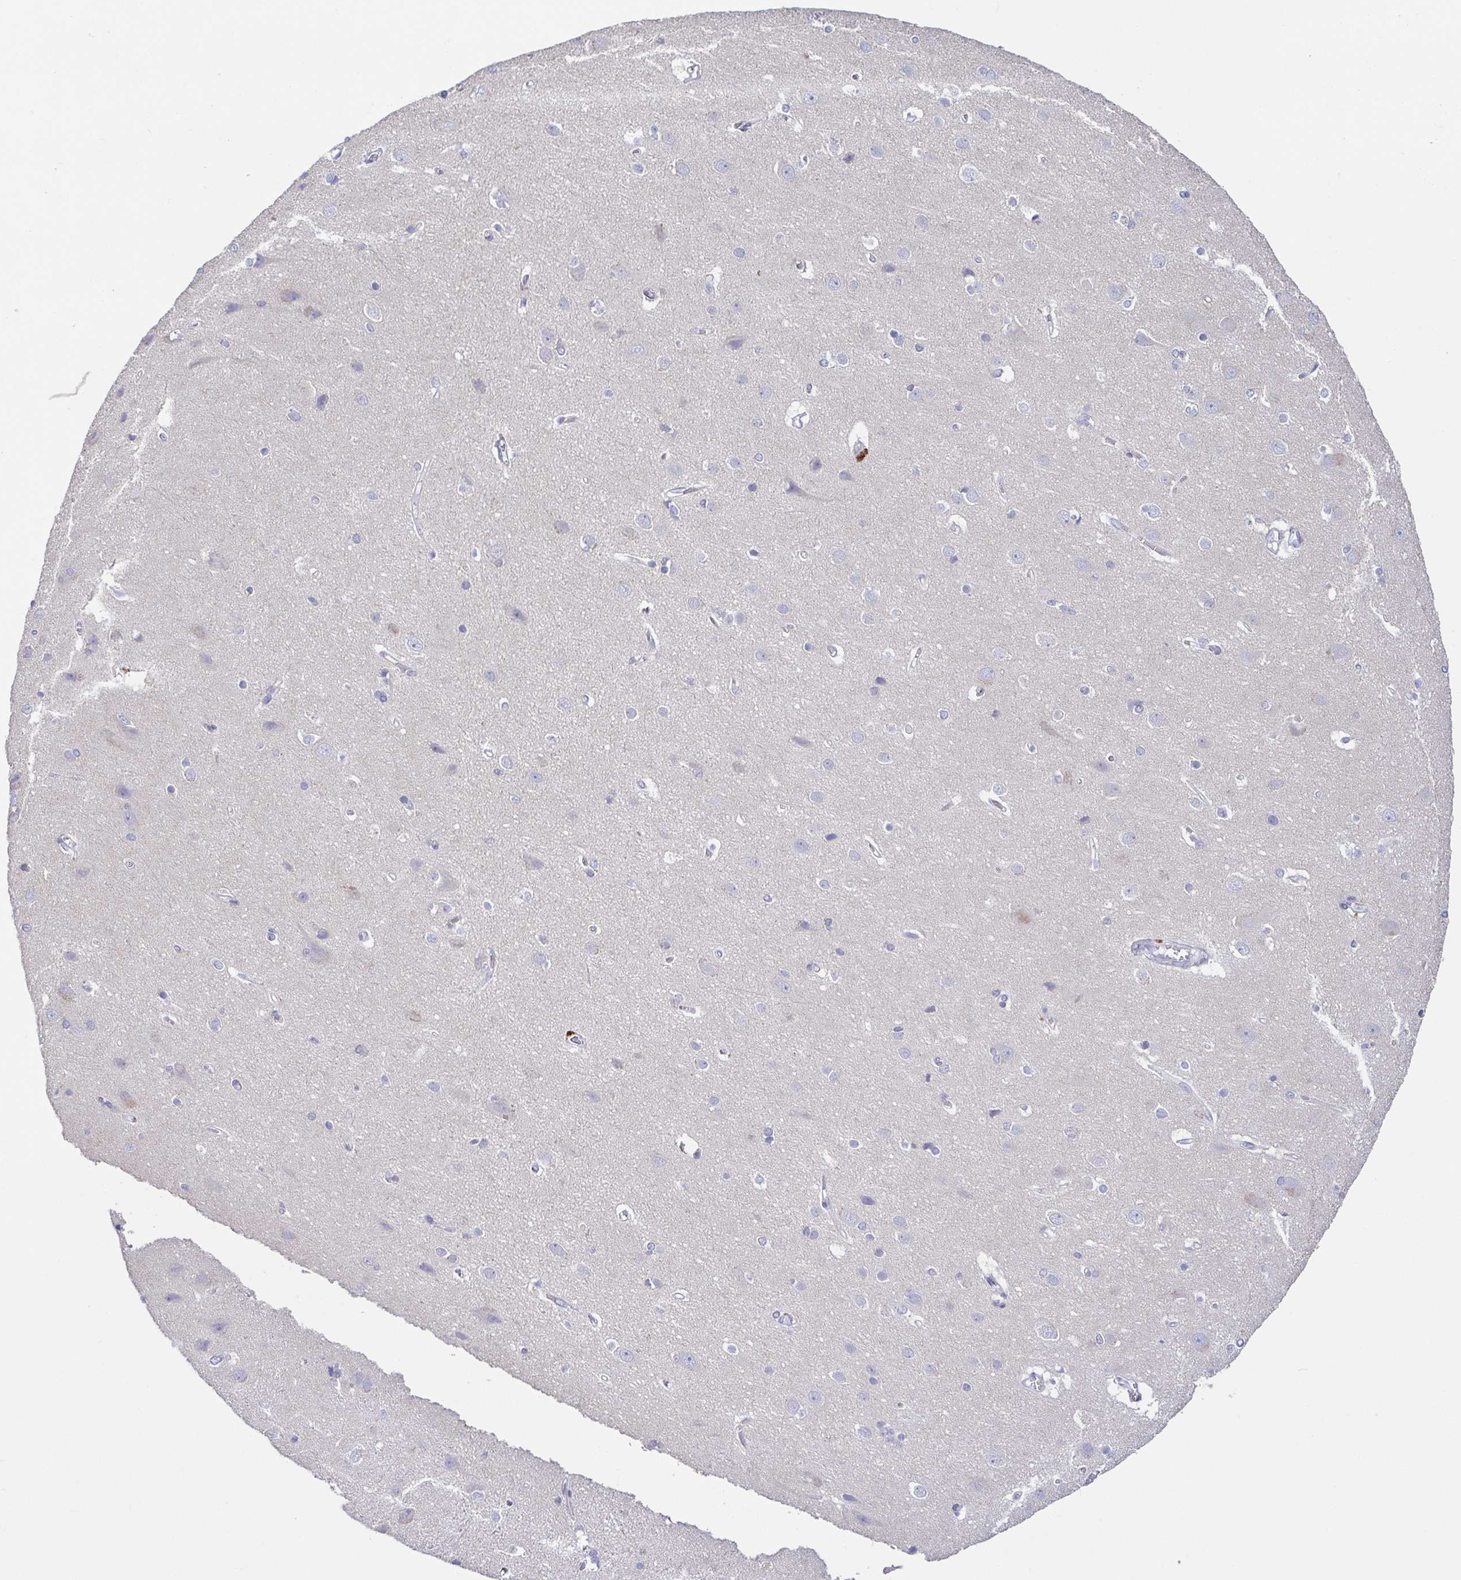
{"staining": {"intensity": "negative", "quantity": "none", "location": "none"}, "tissue": "cerebral cortex", "cell_type": "Endothelial cells", "image_type": "normal", "snomed": [{"axis": "morphology", "description": "Normal tissue, NOS"}, {"axis": "topography", "description": "Cerebral cortex"}], "caption": "IHC image of normal cerebral cortex: cerebral cortex stained with DAB displays no significant protein positivity in endothelial cells.", "gene": "UBE2Q1", "patient": {"sex": "male", "age": 37}}